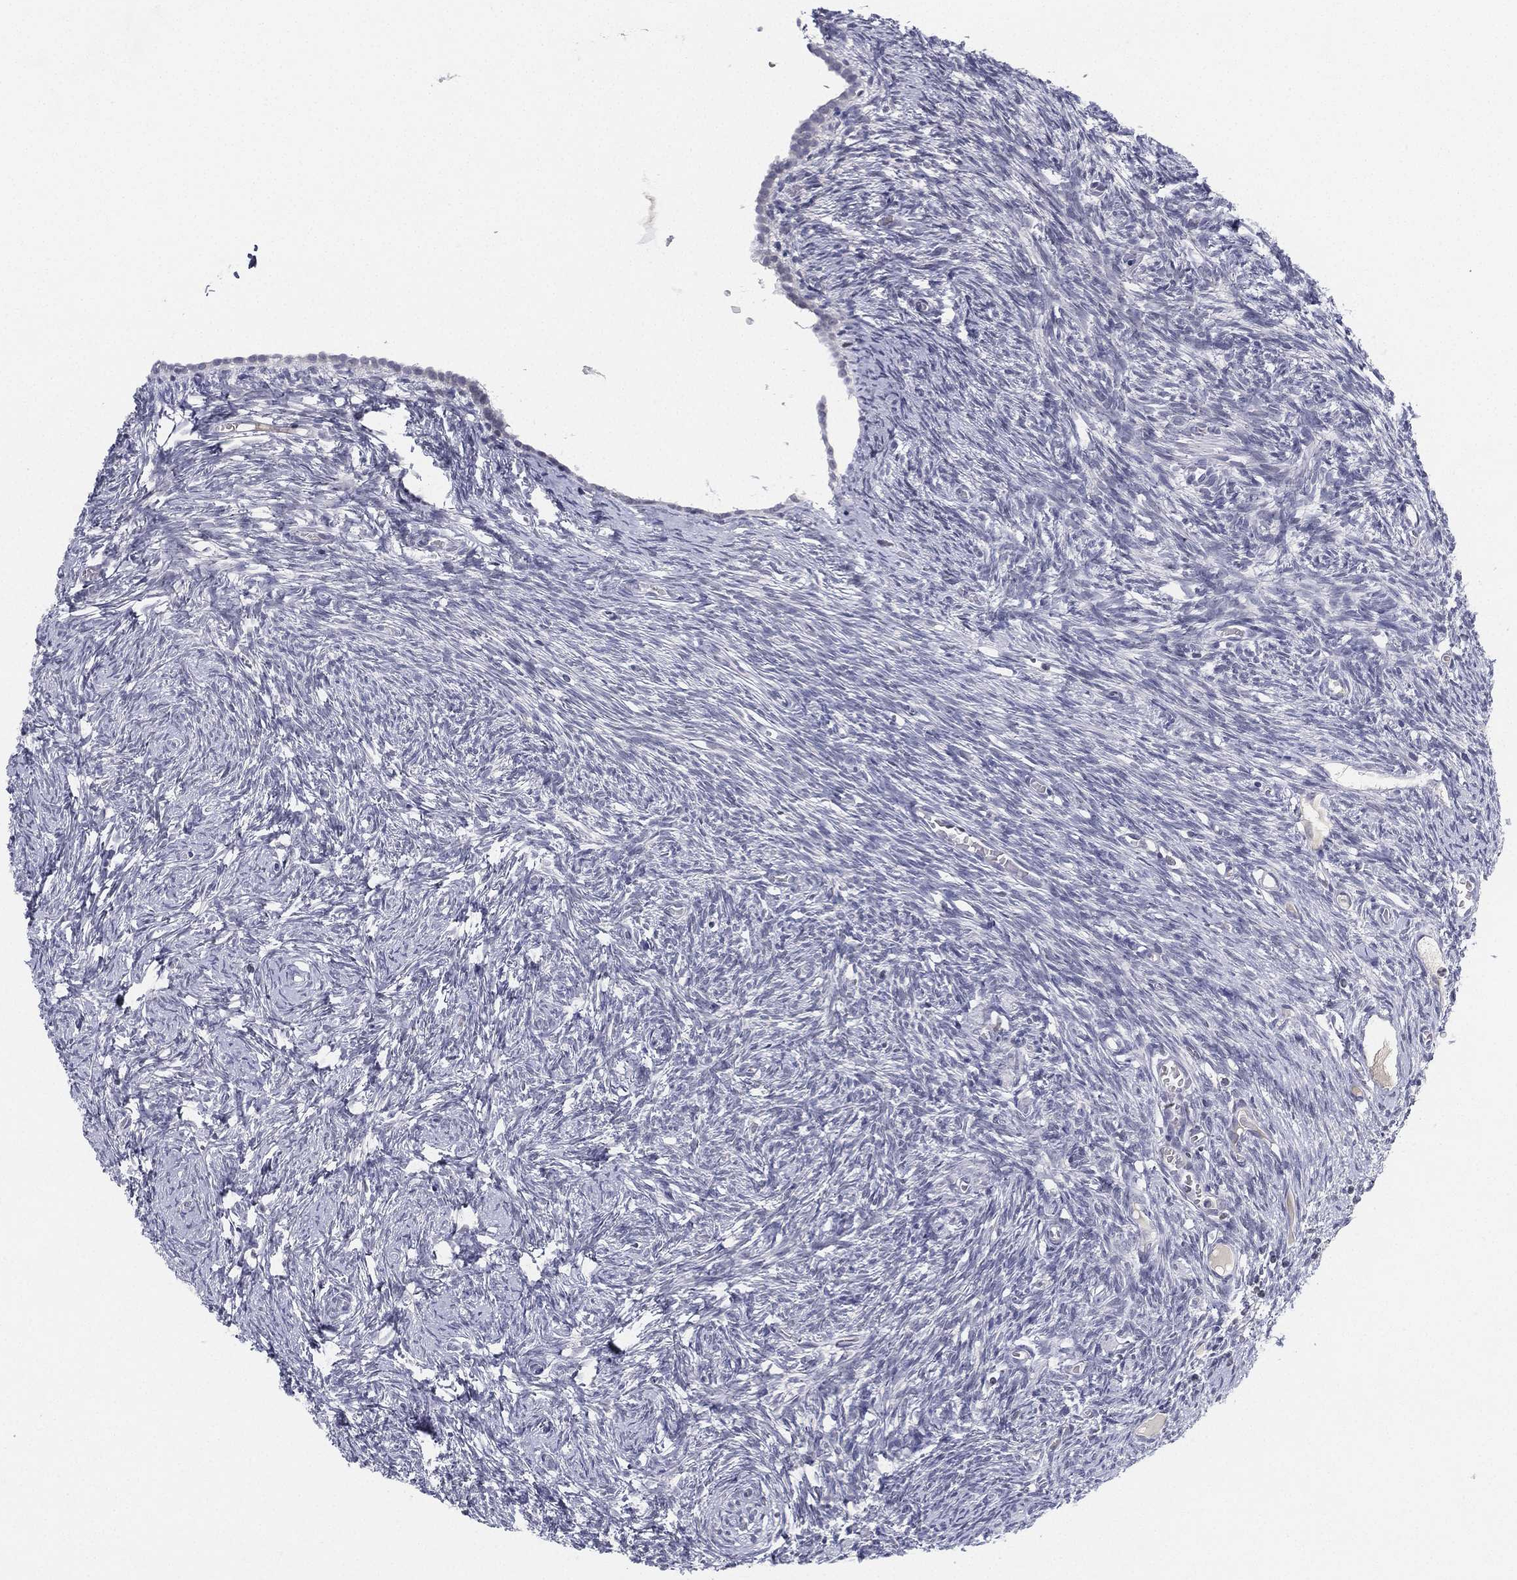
{"staining": {"intensity": "negative", "quantity": "none", "location": "none"}, "tissue": "ovary", "cell_type": "Ovarian stroma cells", "image_type": "normal", "snomed": [{"axis": "morphology", "description": "Normal tissue, NOS"}, {"axis": "topography", "description": "Ovary"}], "caption": "Immunohistochemical staining of unremarkable ovary demonstrates no significant positivity in ovarian stroma cells. The staining was performed using DAB (3,3'-diaminobenzidine) to visualize the protein expression in brown, while the nuclei were stained in blue with hematoxylin (Magnification: 20x).", "gene": "MS4A8", "patient": {"sex": "female", "age": 46}}